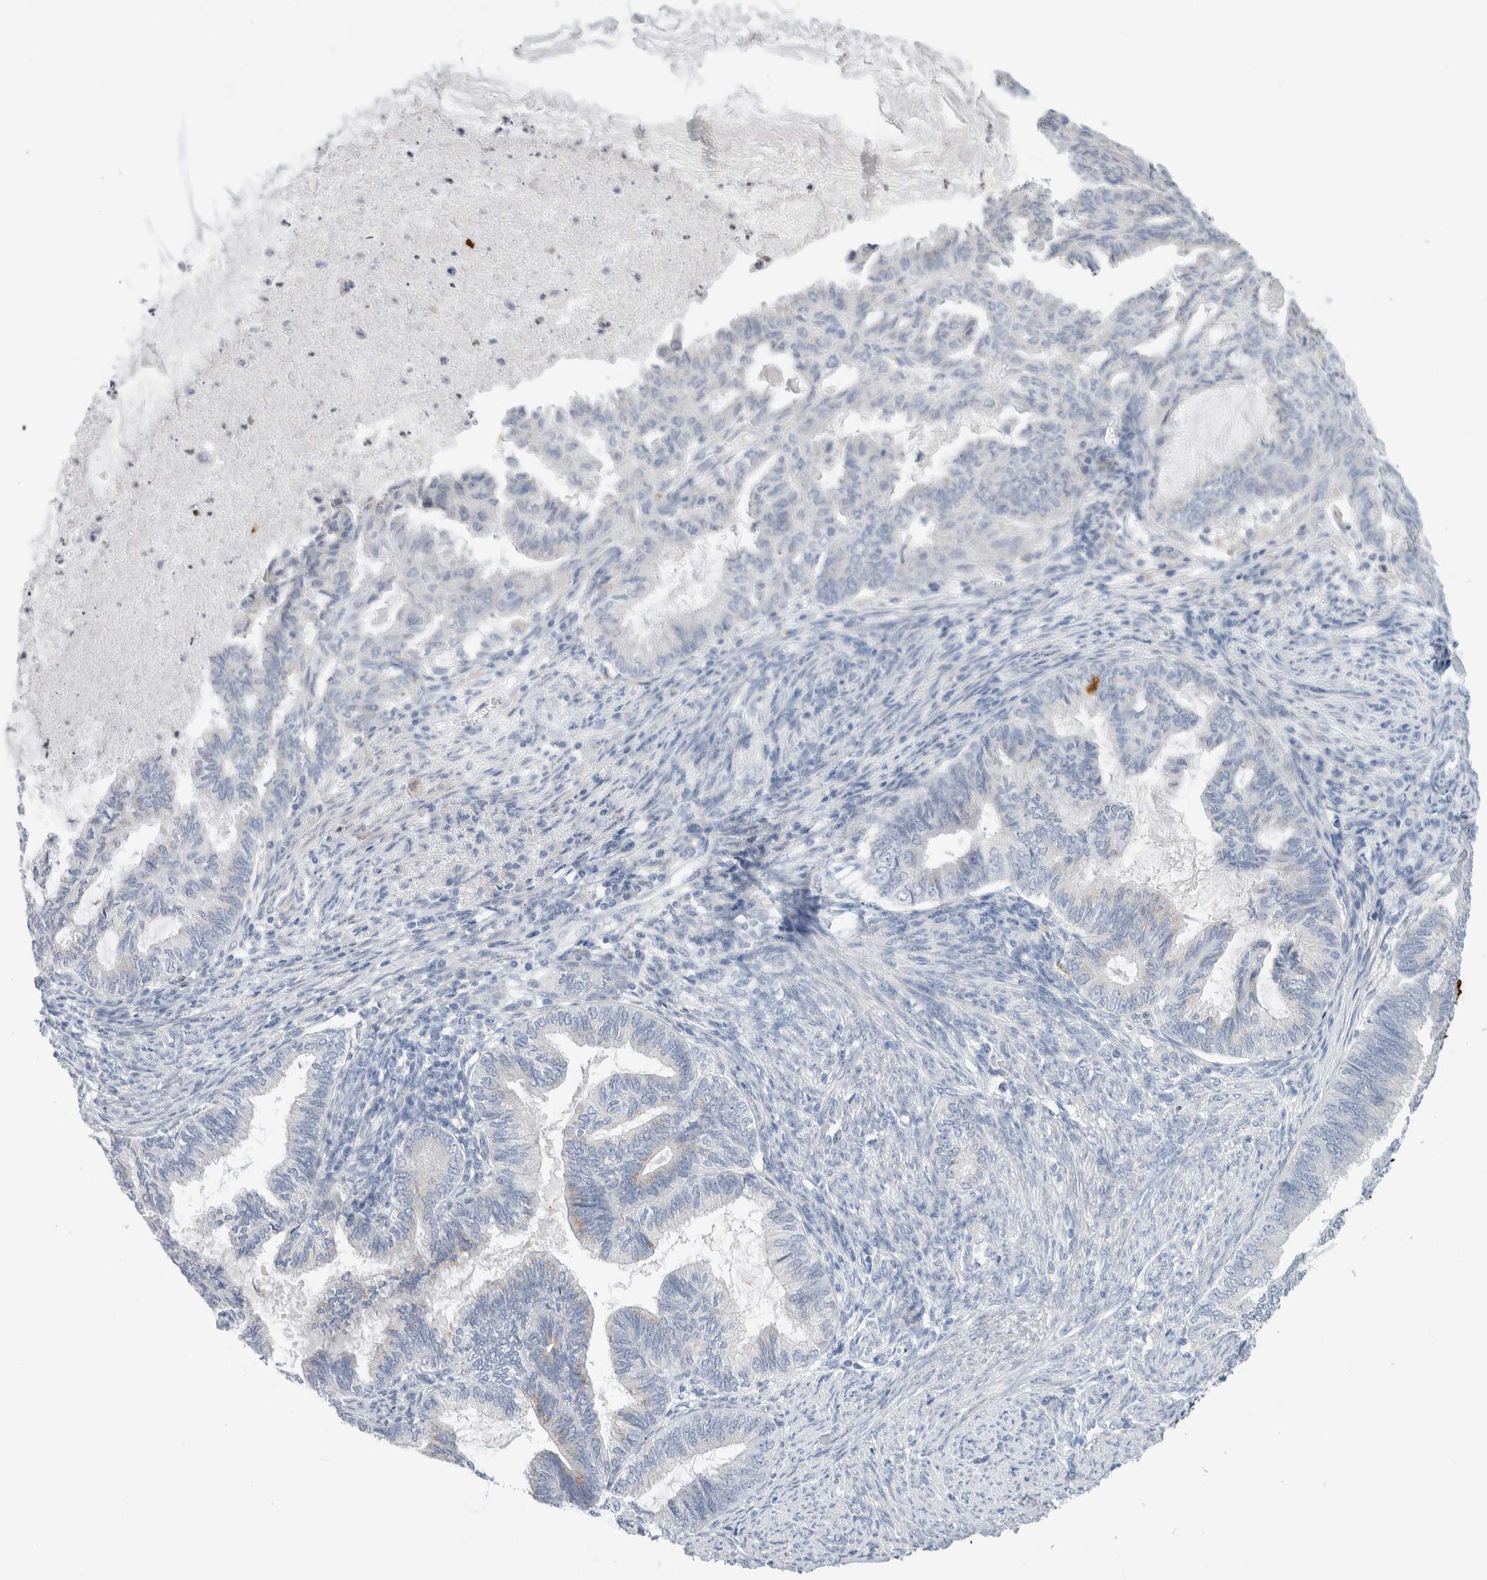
{"staining": {"intensity": "negative", "quantity": "none", "location": "none"}, "tissue": "endometrial cancer", "cell_type": "Tumor cells", "image_type": "cancer", "snomed": [{"axis": "morphology", "description": "Adenocarcinoma, NOS"}, {"axis": "topography", "description": "Endometrium"}], "caption": "This photomicrograph is of endometrial adenocarcinoma stained with IHC to label a protein in brown with the nuclei are counter-stained blue. There is no expression in tumor cells.", "gene": "ADAM30", "patient": {"sex": "female", "age": 86}}